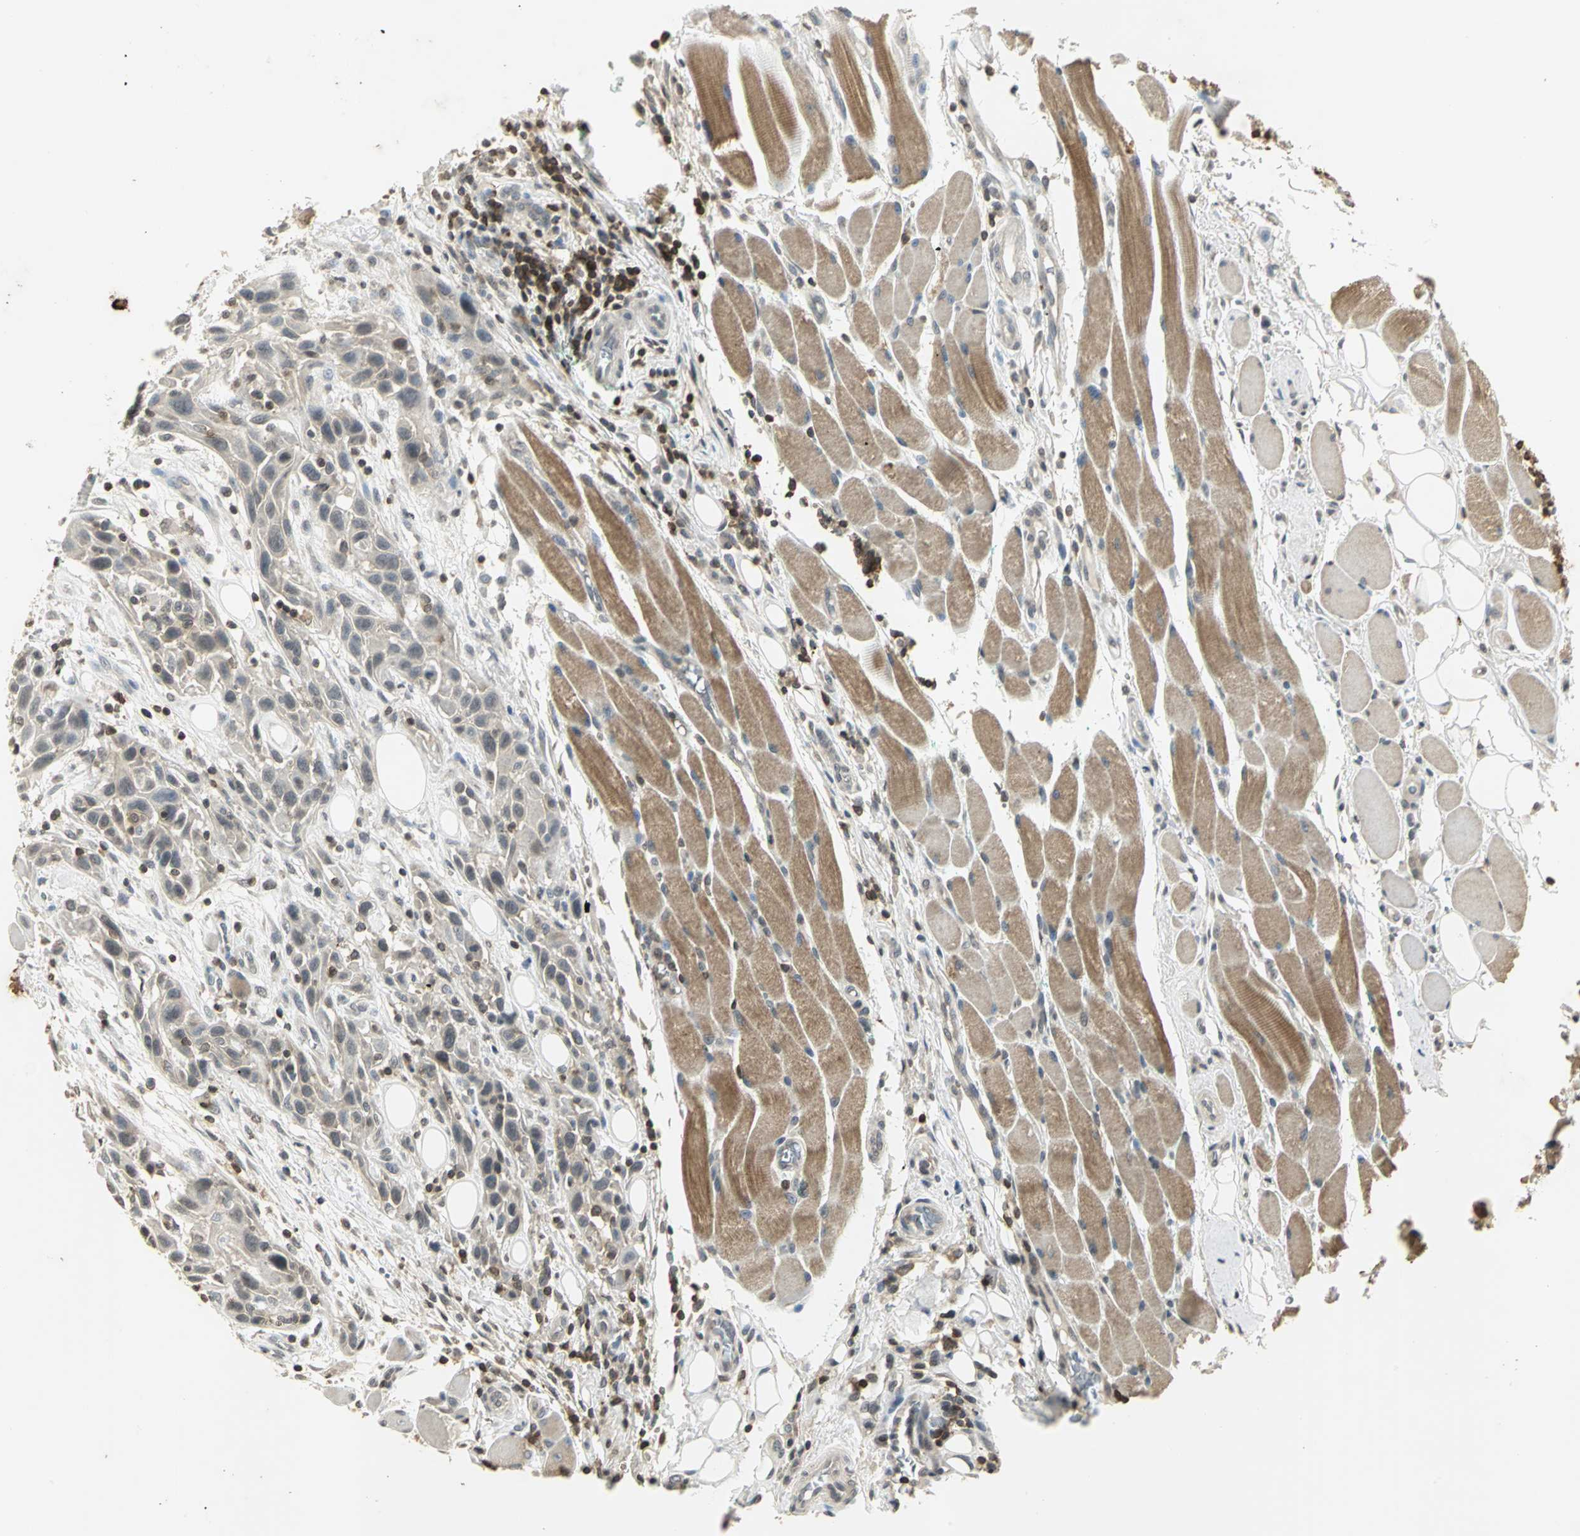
{"staining": {"intensity": "weak", "quantity": "<25%", "location": "cytoplasmic/membranous"}, "tissue": "head and neck cancer", "cell_type": "Tumor cells", "image_type": "cancer", "snomed": [{"axis": "morphology", "description": "Normal tissue, NOS"}, {"axis": "morphology", "description": "Squamous cell carcinoma, NOS"}, {"axis": "topography", "description": "Oral tissue"}, {"axis": "topography", "description": "Head-Neck"}], "caption": "Immunohistochemistry (IHC) photomicrograph of neoplastic tissue: human squamous cell carcinoma (head and neck) stained with DAB (3,3'-diaminobenzidine) demonstrates no significant protein positivity in tumor cells.", "gene": "IL16", "patient": {"sex": "female", "age": 50}}